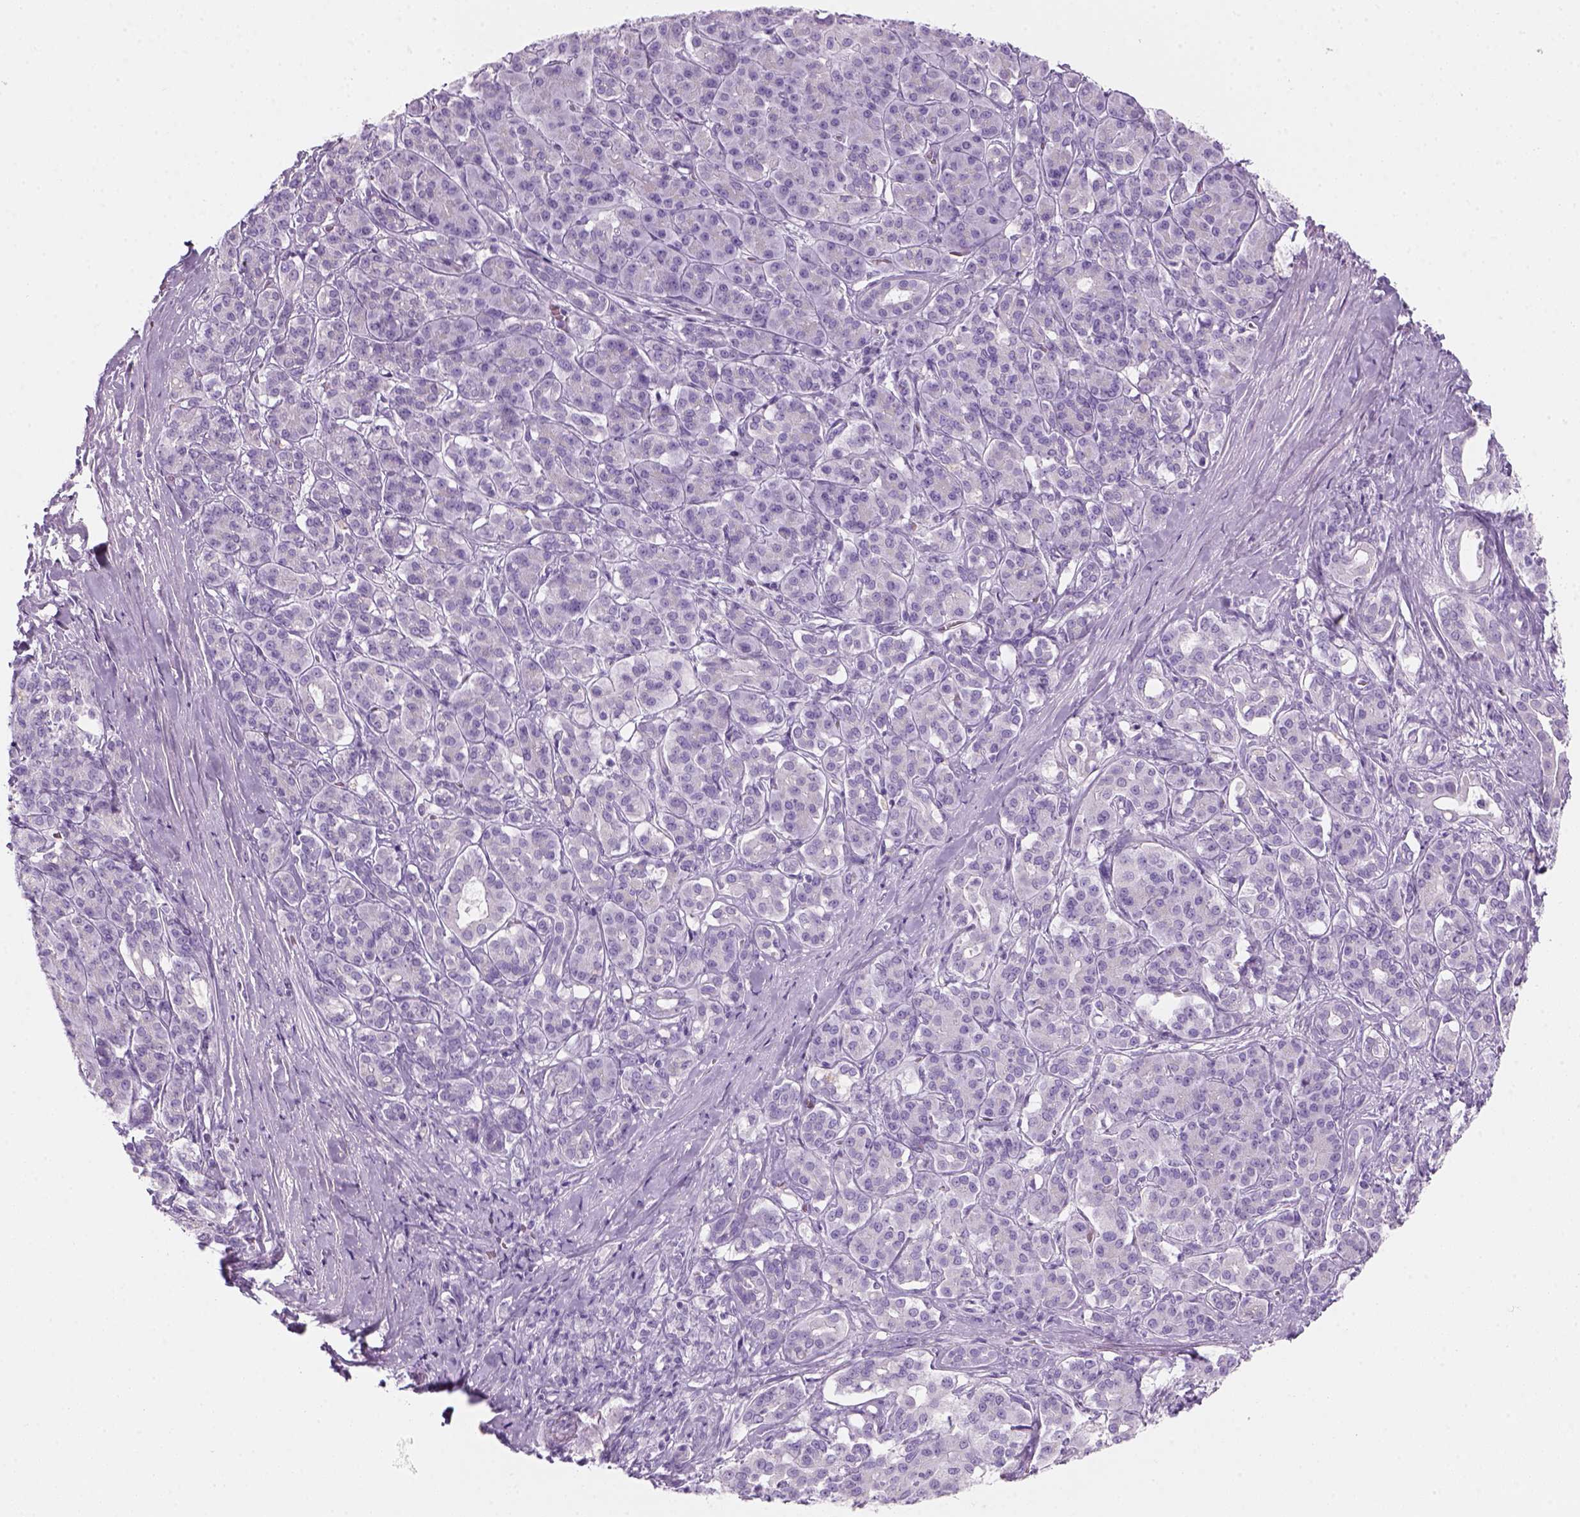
{"staining": {"intensity": "negative", "quantity": "none", "location": "none"}, "tissue": "pancreatic cancer", "cell_type": "Tumor cells", "image_type": "cancer", "snomed": [{"axis": "morphology", "description": "Normal tissue, NOS"}, {"axis": "morphology", "description": "Inflammation, NOS"}, {"axis": "morphology", "description": "Adenocarcinoma, NOS"}, {"axis": "topography", "description": "Pancreas"}], "caption": "An immunohistochemistry image of adenocarcinoma (pancreatic) is shown. There is no staining in tumor cells of adenocarcinoma (pancreatic). (DAB (3,3'-diaminobenzidine) immunohistochemistry with hematoxylin counter stain).", "gene": "KRTAP11-1", "patient": {"sex": "male", "age": 57}}